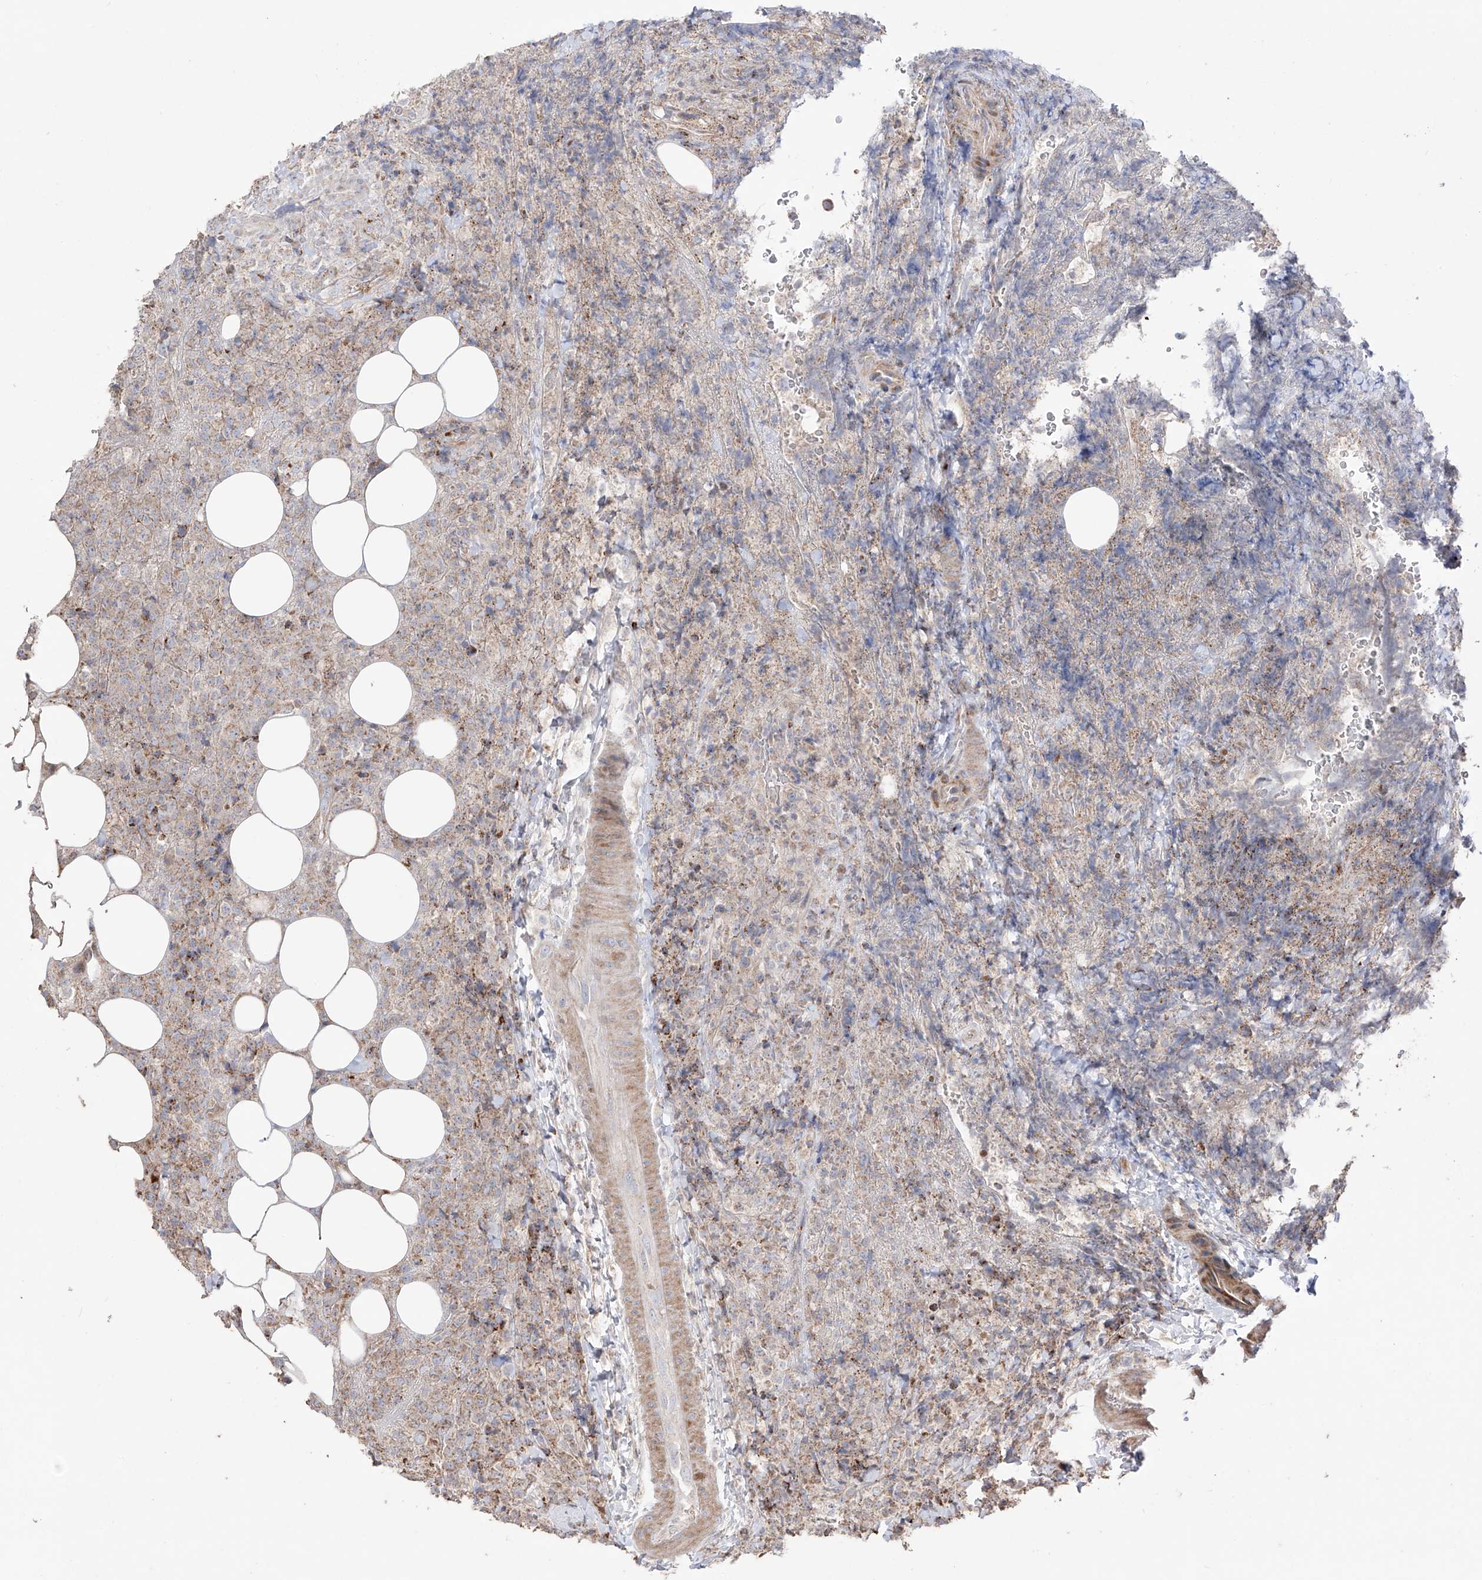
{"staining": {"intensity": "weak", "quantity": "25%-75%", "location": "cytoplasmic/membranous"}, "tissue": "lymphoma", "cell_type": "Tumor cells", "image_type": "cancer", "snomed": [{"axis": "morphology", "description": "Malignant lymphoma, non-Hodgkin's type, High grade"}, {"axis": "topography", "description": "Lymph node"}], "caption": "Immunohistochemical staining of human lymphoma displays low levels of weak cytoplasmic/membranous positivity in approximately 25%-75% of tumor cells.", "gene": "YKT6", "patient": {"sex": "male", "age": 13}}